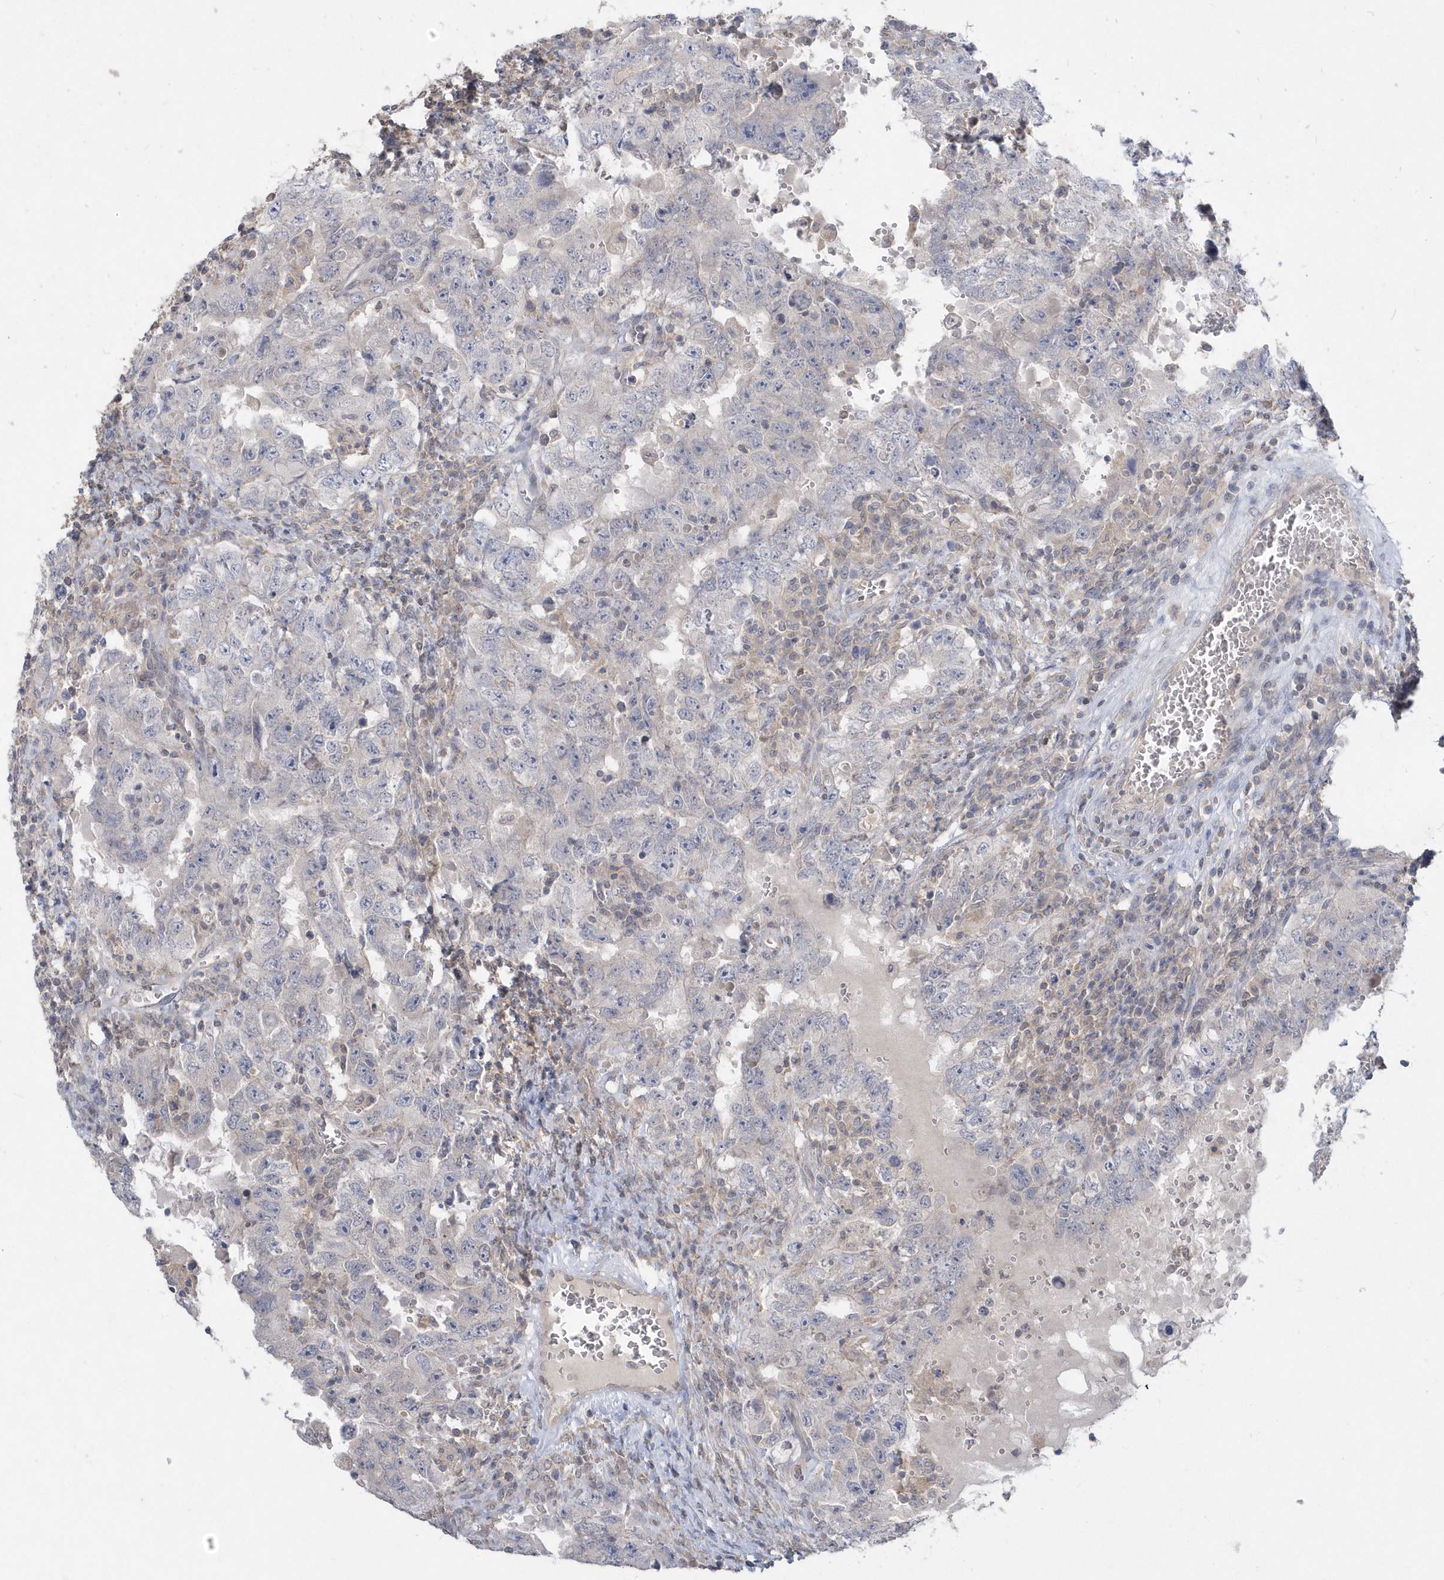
{"staining": {"intensity": "negative", "quantity": "none", "location": "none"}, "tissue": "testis cancer", "cell_type": "Tumor cells", "image_type": "cancer", "snomed": [{"axis": "morphology", "description": "Carcinoma, Embryonal, NOS"}, {"axis": "topography", "description": "Testis"}], "caption": "This is an immunohistochemistry histopathology image of human testis cancer. There is no positivity in tumor cells.", "gene": "AKR7A2", "patient": {"sex": "male", "age": 26}}